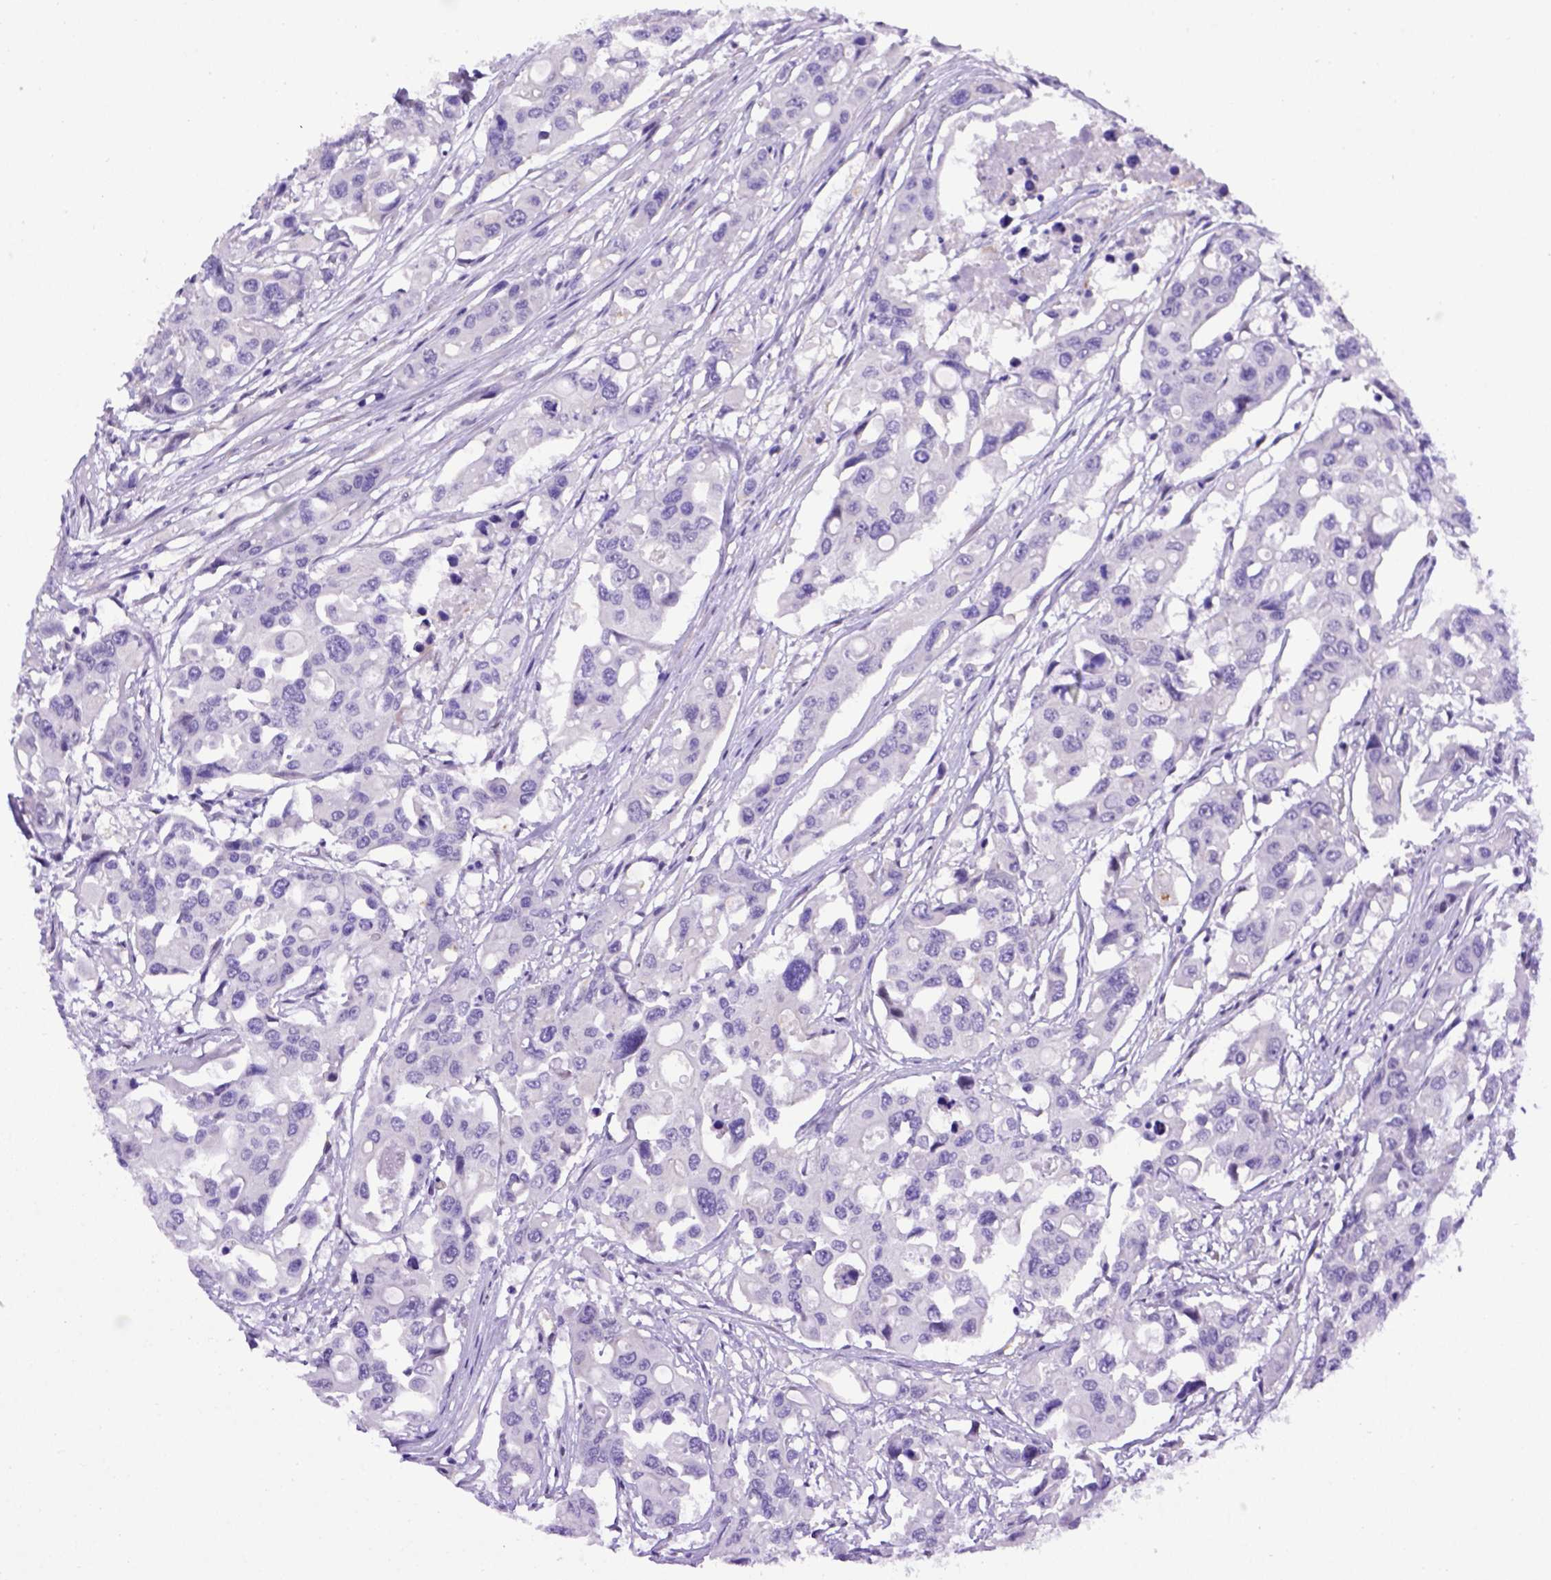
{"staining": {"intensity": "negative", "quantity": "none", "location": "none"}, "tissue": "colorectal cancer", "cell_type": "Tumor cells", "image_type": "cancer", "snomed": [{"axis": "morphology", "description": "Adenocarcinoma, NOS"}, {"axis": "topography", "description": "Colon"}], "caption": "Photomicrograph shows no significant protein expression in tumor cells of colorectal adenocarcinoma.", "gene": "ADAM12", "patient": {"sex": "male", "age": 77}}